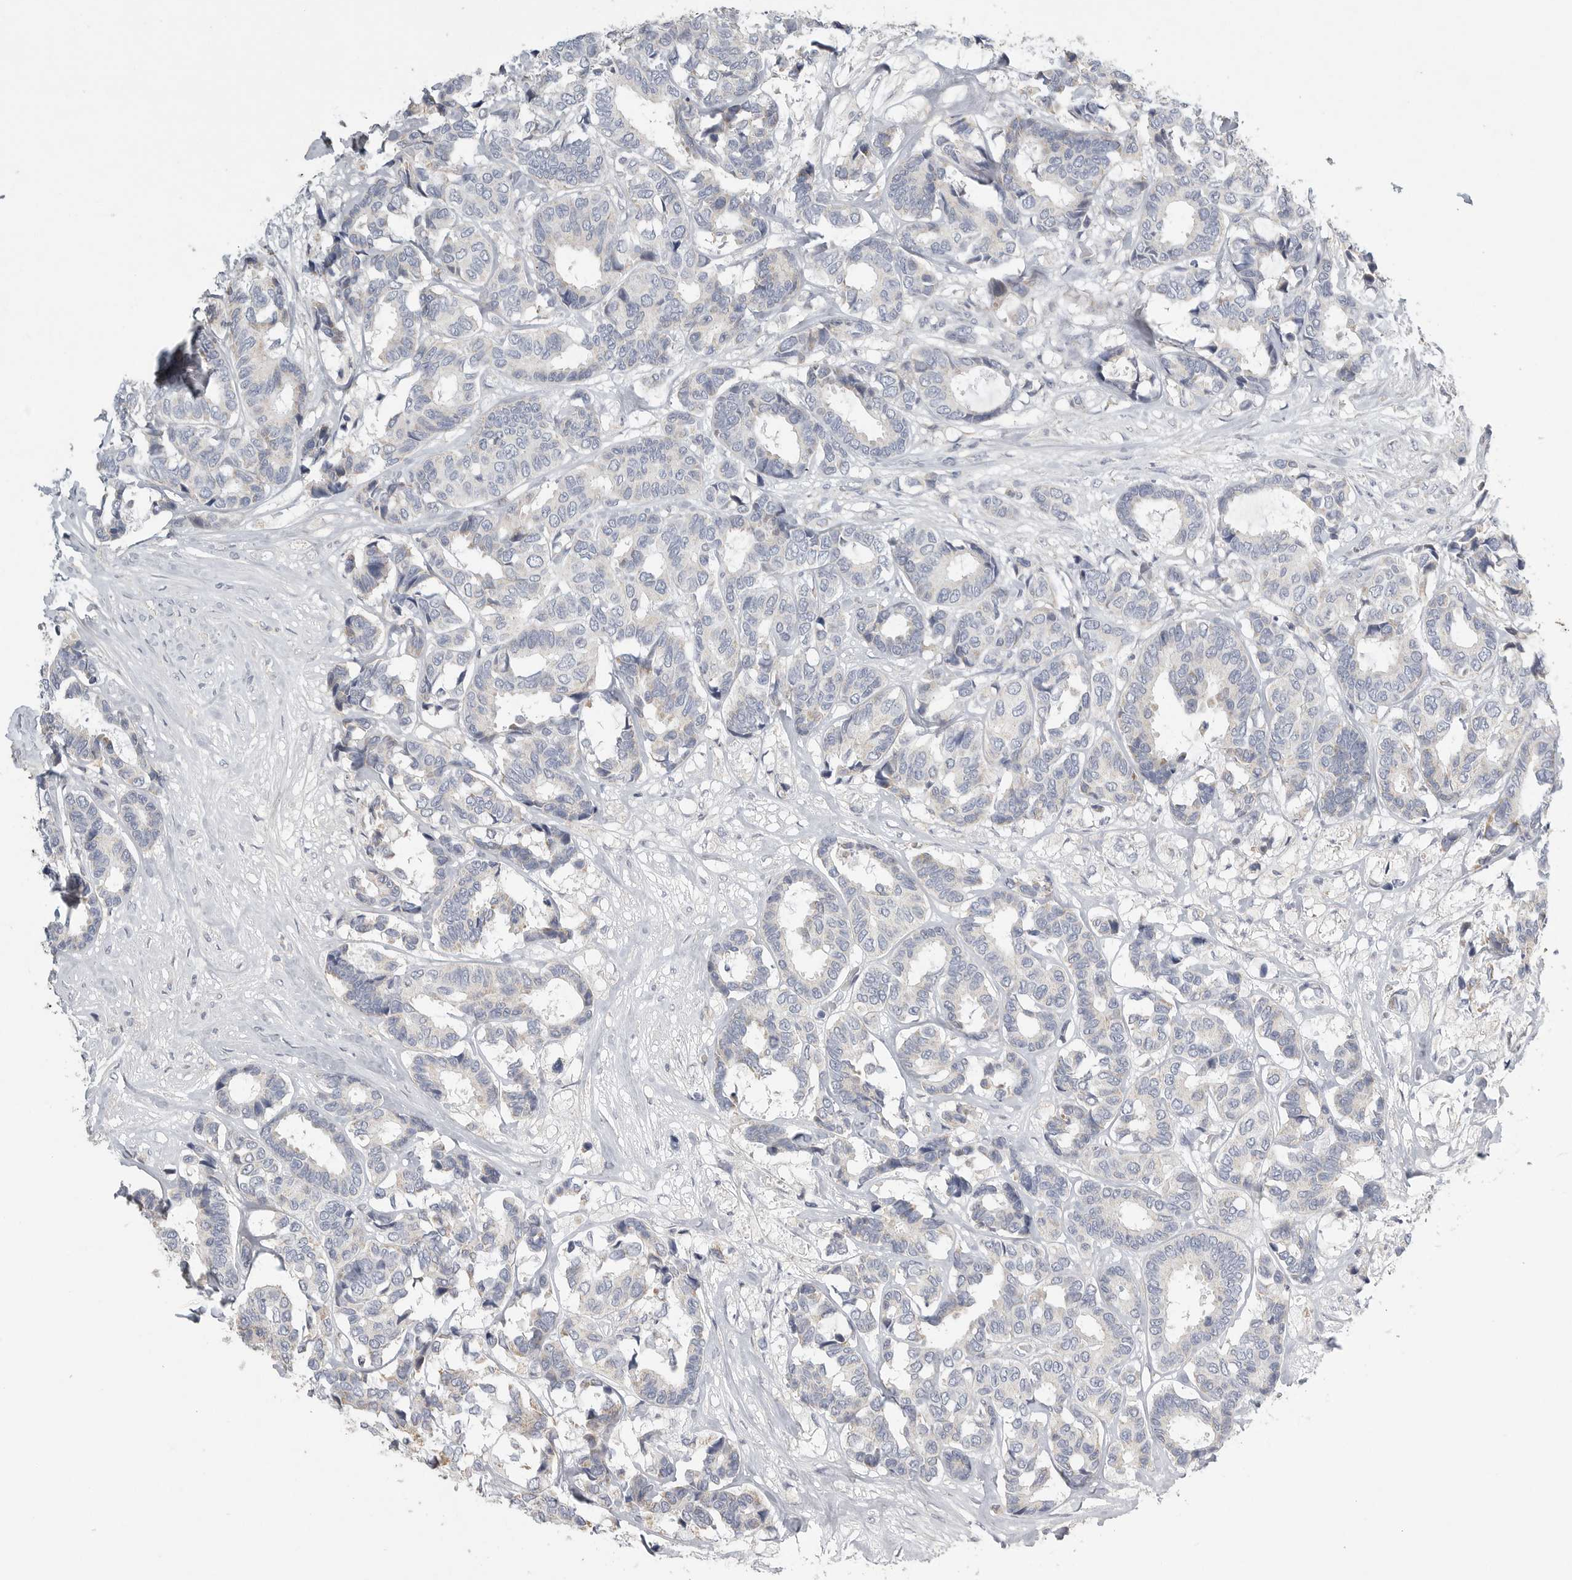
{"staining": {"intensity": "negative", "quantity": "none", "location": "none"}, "tissue": "breast cancer", "cell_type": "Tumor cells", "image_type": "cancer", "snomed": [{"axis": "morphology", "description": "Duct carcinoma"}, {"axis": "topography", "description": "Breast"}], "caption": "Tumor cells show no significant protein staining in breast cancer. (Stains: DAB (3,3'-diaminobenzidine) immunohistochemistry with hematoxylin counter stain, Microscopy: brightfield microscopy at high magnification).", "gene": "SDC3", "patient": {"sex": "female", "age": 87}}